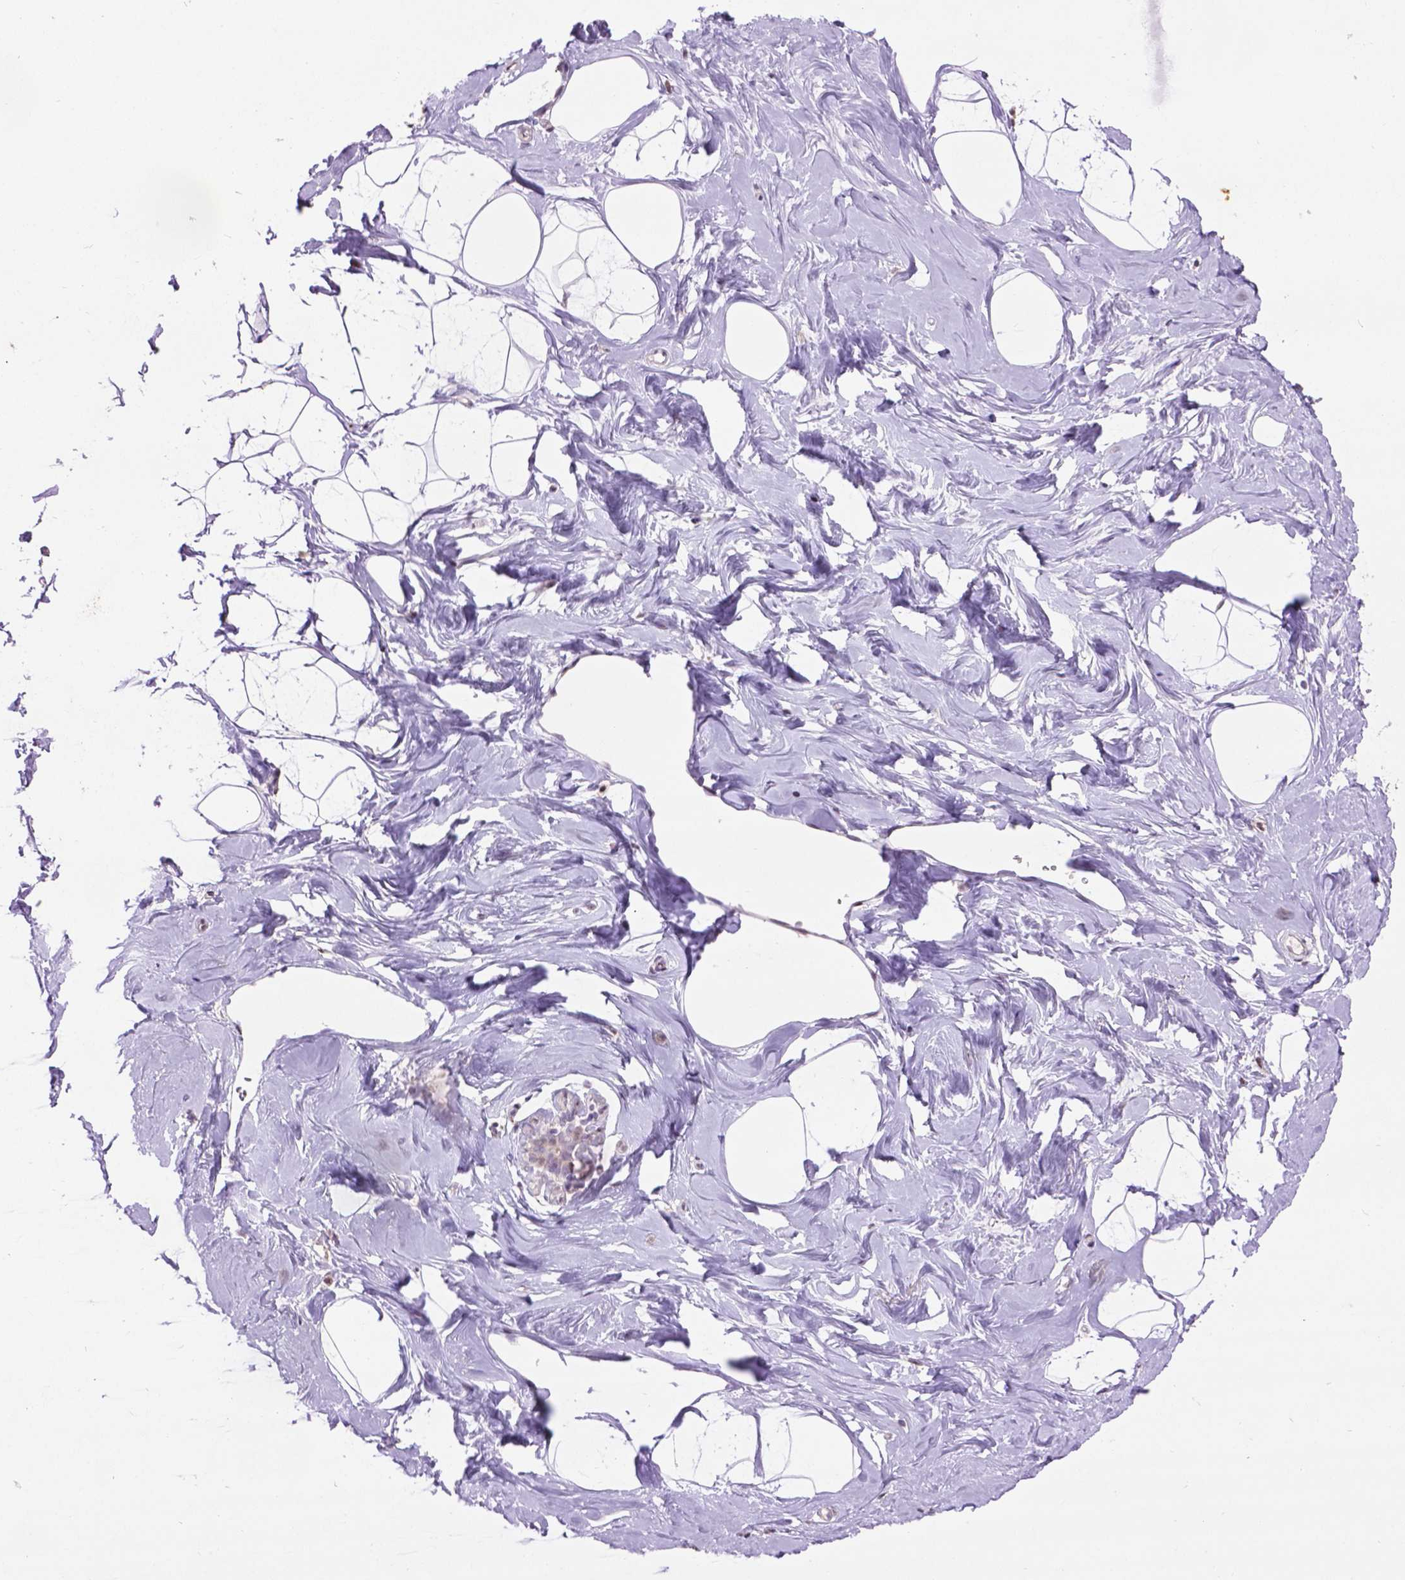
{"staining": {"intensity": "negative", "quantity": "none", "location": "none"}, "tissue": "breast", "cell_type": "Adipocytes", "image_type": "normal", "snomed": [{"axis": "morphology", "description": "Normal tissue, NOS"}, {"axis": "topography", "description": "Breast"}], "caption": "A photomicrograph of breast stained for a protein demonstrates no brown staining in adipocytes. (DAB (3,3'-diaminobenzidine) IHC, high magnification).", "gene": "TH", "patient": {"sex": "female", "age": 32}}